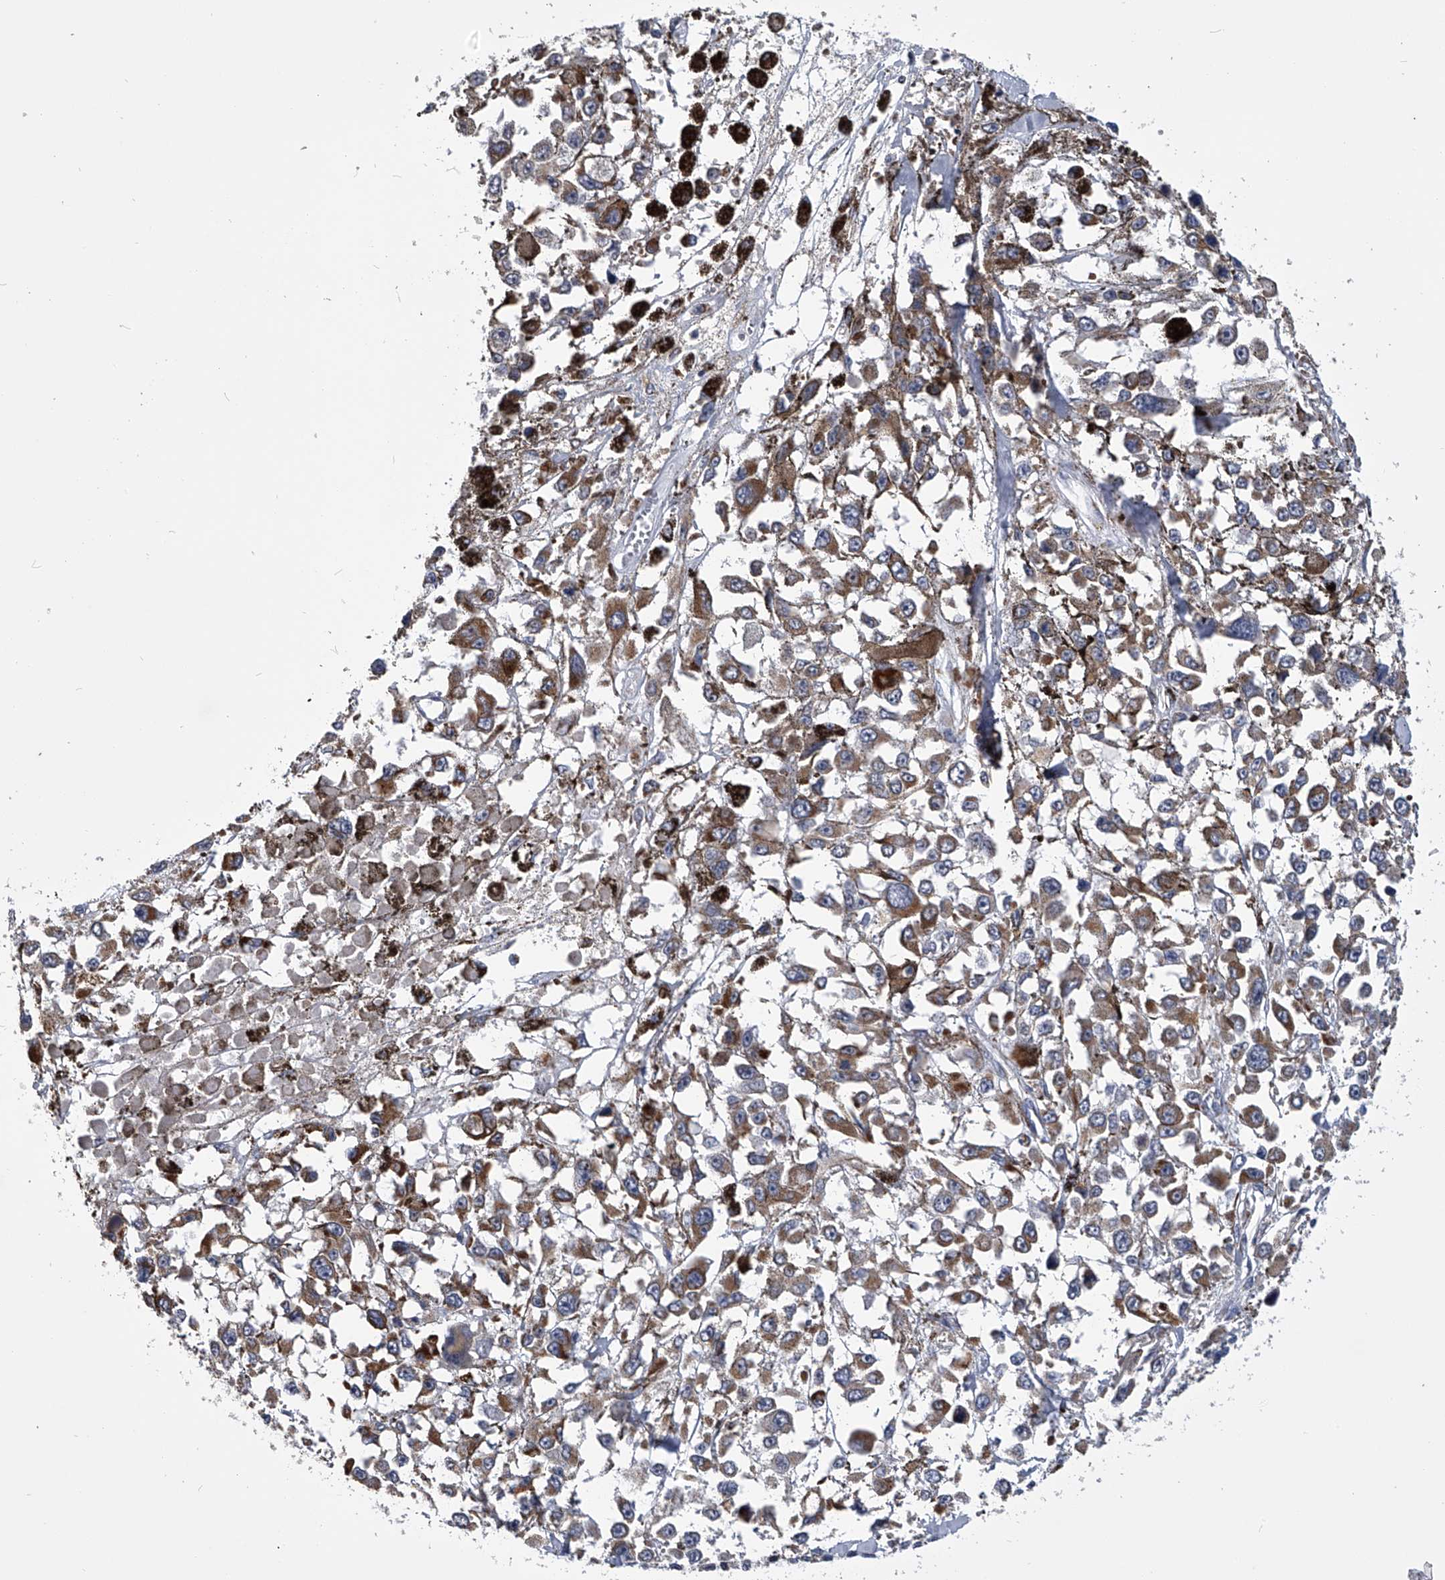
{"staining": {"intensity": "moderate", "quantity": ">75%", "location": "cytoplasmic/membranous"}, "tissue": "melanoma", "cell_type": "Tumor cells", "image_type": "cancer", "snomed": [{"axis": "morphology", "description": "Malignant melanoma, Metastatic site"}, {"axis": "topography", "description": "Lymph node"}], "caption": "Immunohistochemical staining of human malignant melanoma (metastatic site) displays medium levels of moderate cytoplasmic/membranous positivity in about >75% of tumor cells. The protein is stained brown, and the nuclei are stained in blue (DAB IHC with brightfield microscopy, high magnification).", "gene": "OAT", "patient": {"sex": "male", "age": 59}}